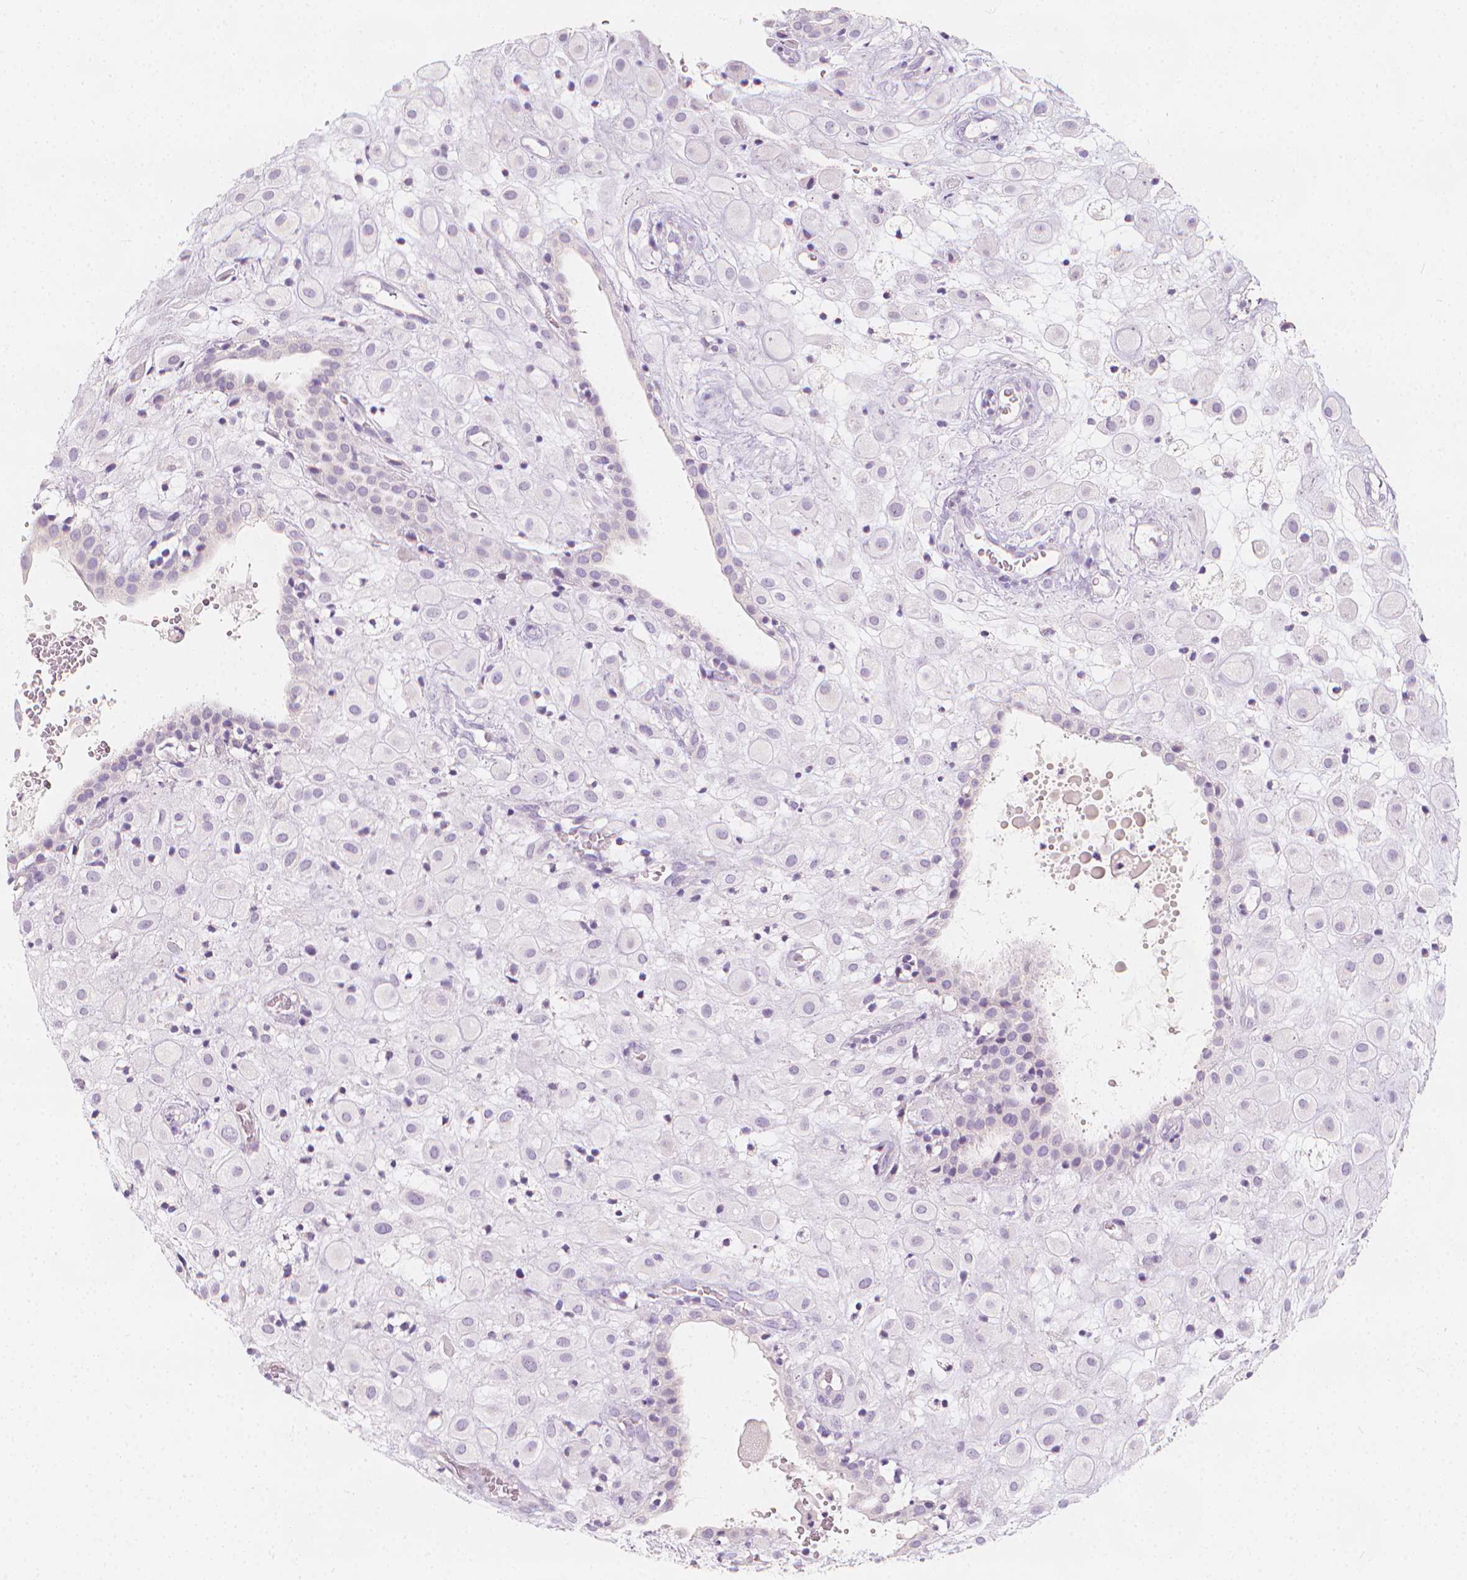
{"staining": {"intensity": "negative", "quantity": "none", "location": "none"}, "tissue": "placenta", "cell_type": "Decidual cells", "image_type": "normal", "snomed": [{"axis": "morphology", "description": "Normal tissue, NOS"}, {"axis": "topography", "description": "Placenta"}], "caption": "This histopathology image is of benign placenta stained with immunohistochemistry (IHC) to label a protein in brown with the nuclei are counter-stained blue. There is no positivity in decidual cells. (DAB (3,3'-diaminobenzidine) immunohistochemistry with hematoxylin counter stain).", "gene": "RBFOX1", "patient": {"sex": "female", "age": 24}}